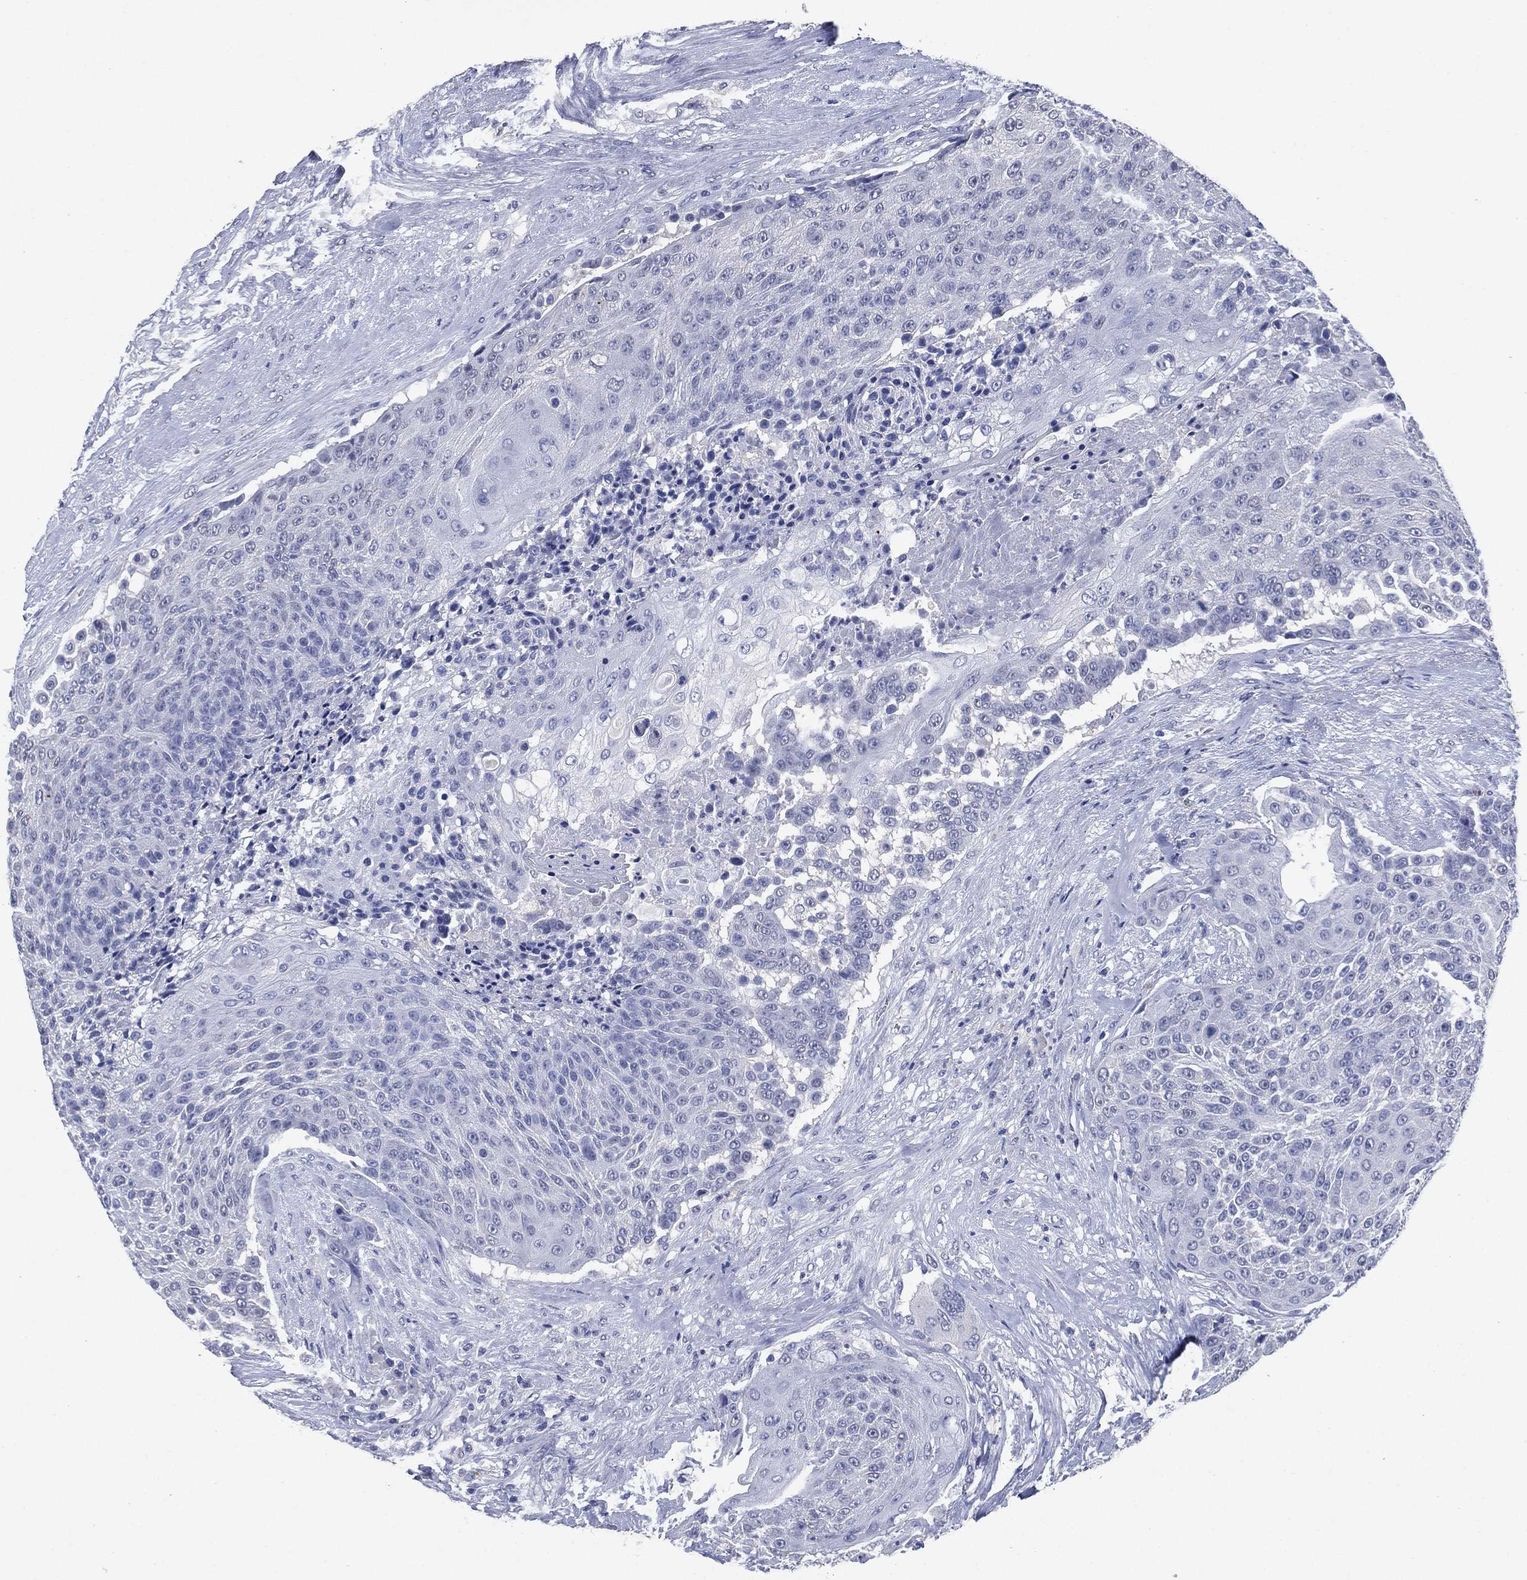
{"staining": {"intensity": "negative", "quantity": "none", "location": "none"}, "tissue": "urothelial cancer", "cell_type": "Tumor cells", "image_type": "cancer", "snomed": [{"axis": "morphology", "description": "Urothelial carcinoma, High grade"}, {"axis": "topography", "description": "Urinary bladder"}], "caption": "Immunohistochemical staining of urothelial cancer reveals no significant positivity in tumor cells.", "gene": "FSCN2", "patient": {"sex": "female", "age": 63}}